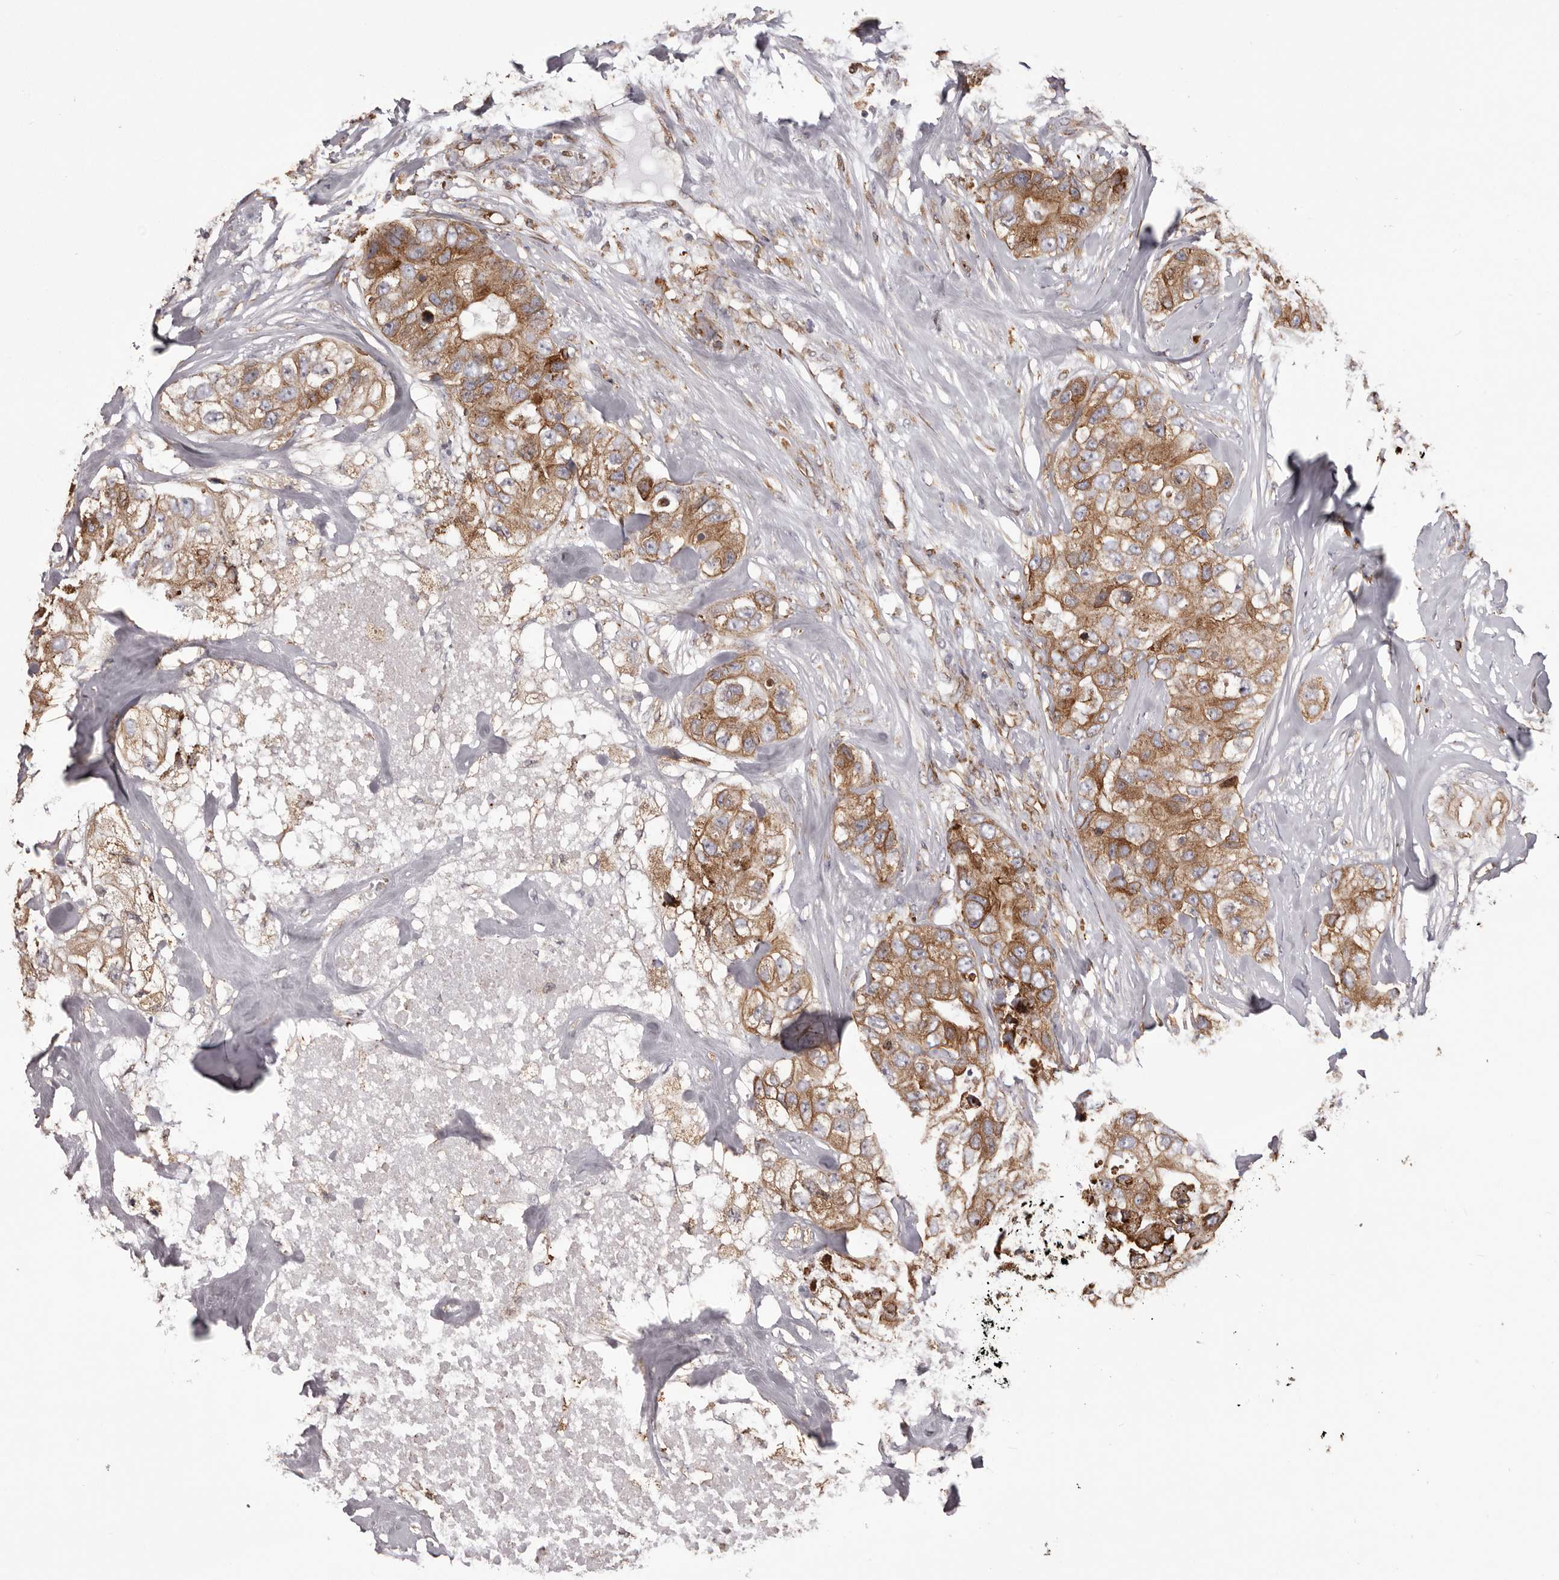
{"staining": {"intensity": "moderate", "quantity": ">75%", "location": "cytoplasmic/membranous"}, "tissue": "breast cancer", "cell_type": "Tumor cells", "image_type": "cancer", "snomed": [{"axis": "morphology", "description": "Duct carcinoma"}, {"axis": "topography", "description": "Breast"}], "caption": "Intraductal carcinoma (breast) stained with a protein marker exhibits moderate staining in tumor cells.", "gene": "QRSL1", "patient": {"sex": "female", "age": 62}}